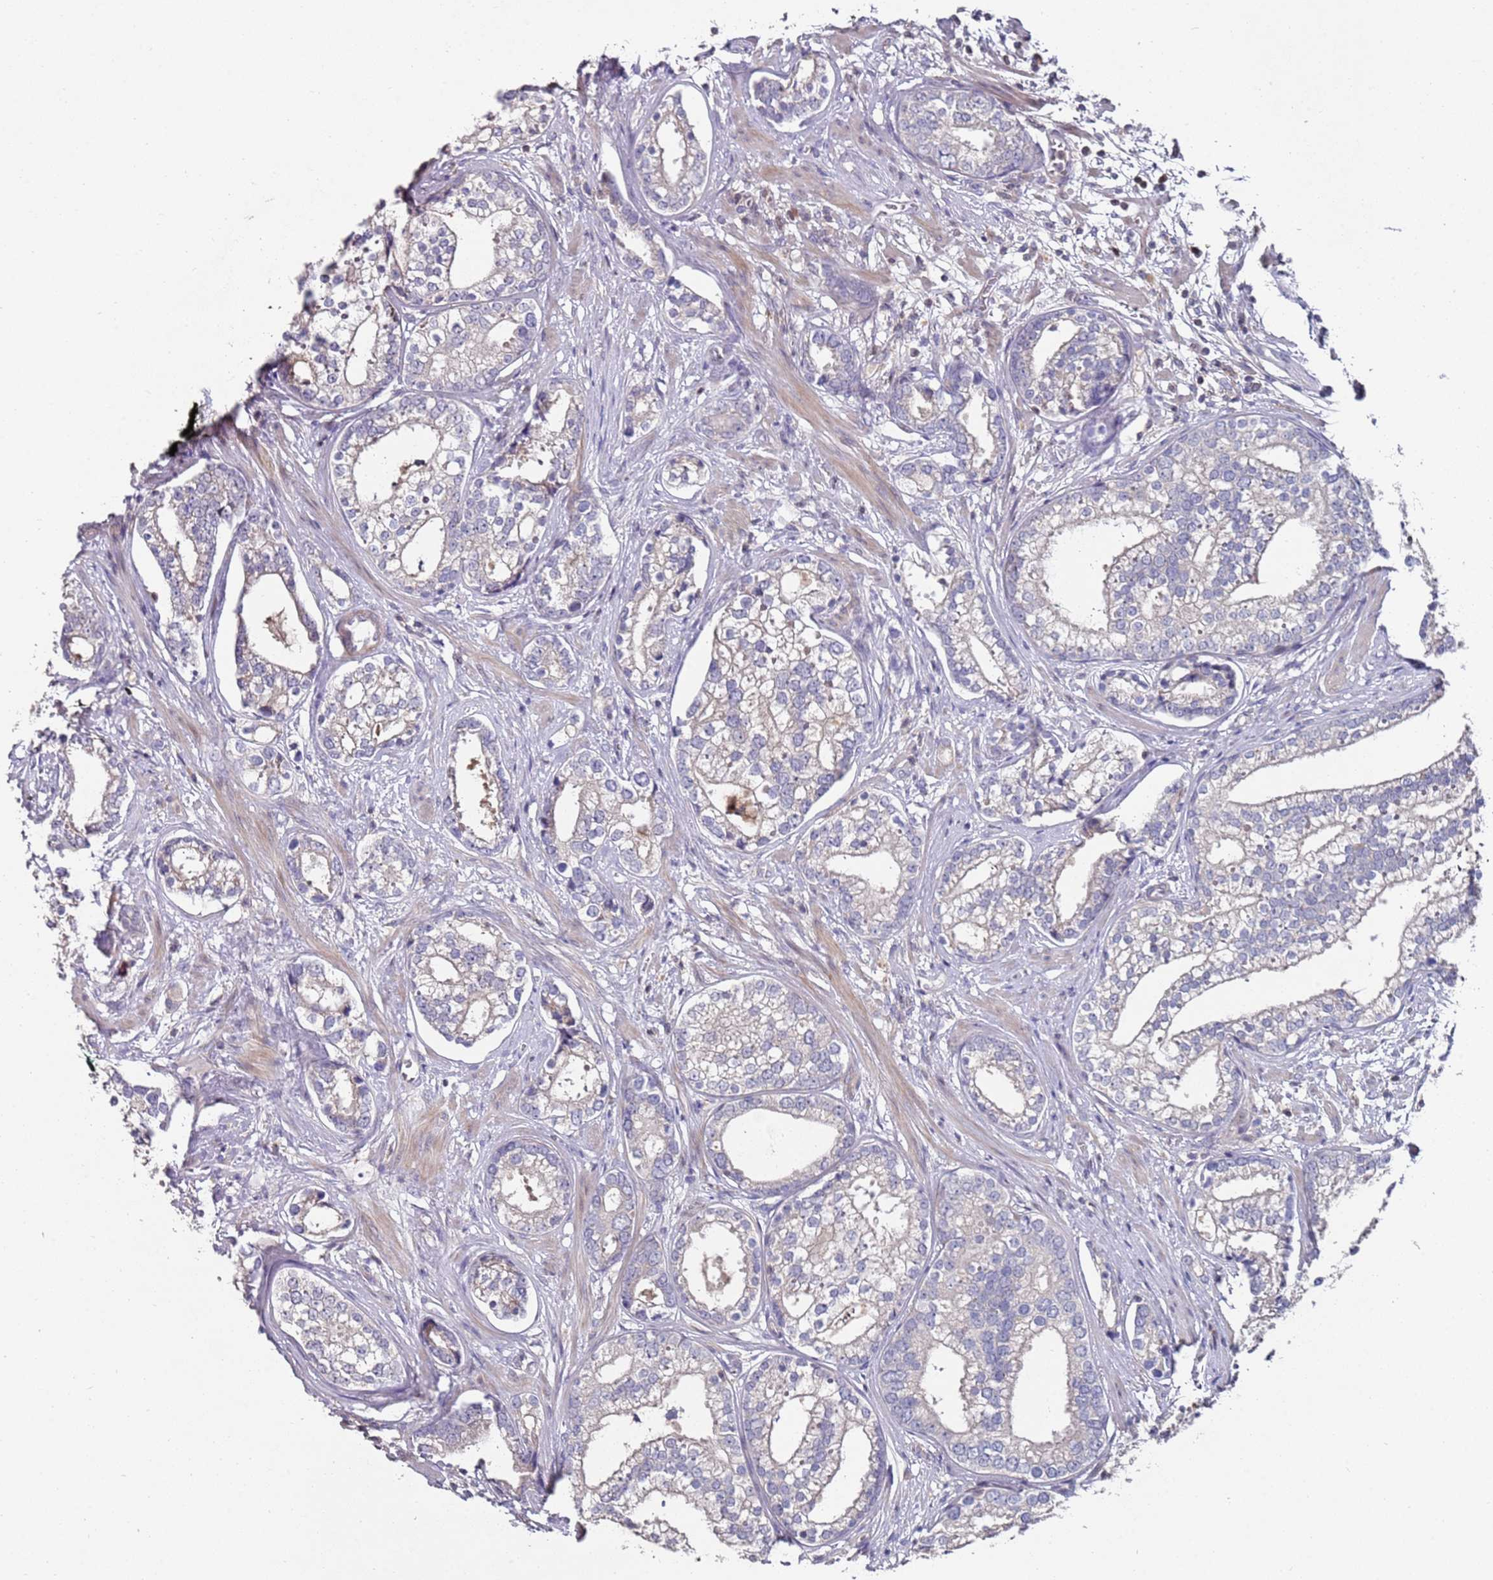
{"staining": {"intensity": "negative", "quantity": "none", "location": "none"}, "tissue": "prostate cancer", "cell_type": "Tumor cells", "image_type": "cancer", "snomed": [{"axis": "morphology", "description": "Adenocarcinoma, High grade"}, {"axis": "topography", "description": "Prostate"}], "caption": "Immunohistochemistry of human prostate high-grade adenocarcinoma displays no positivity in tumor cells.", "gene": "LACC1", "patient": {"sex": "male", "age": 75}}